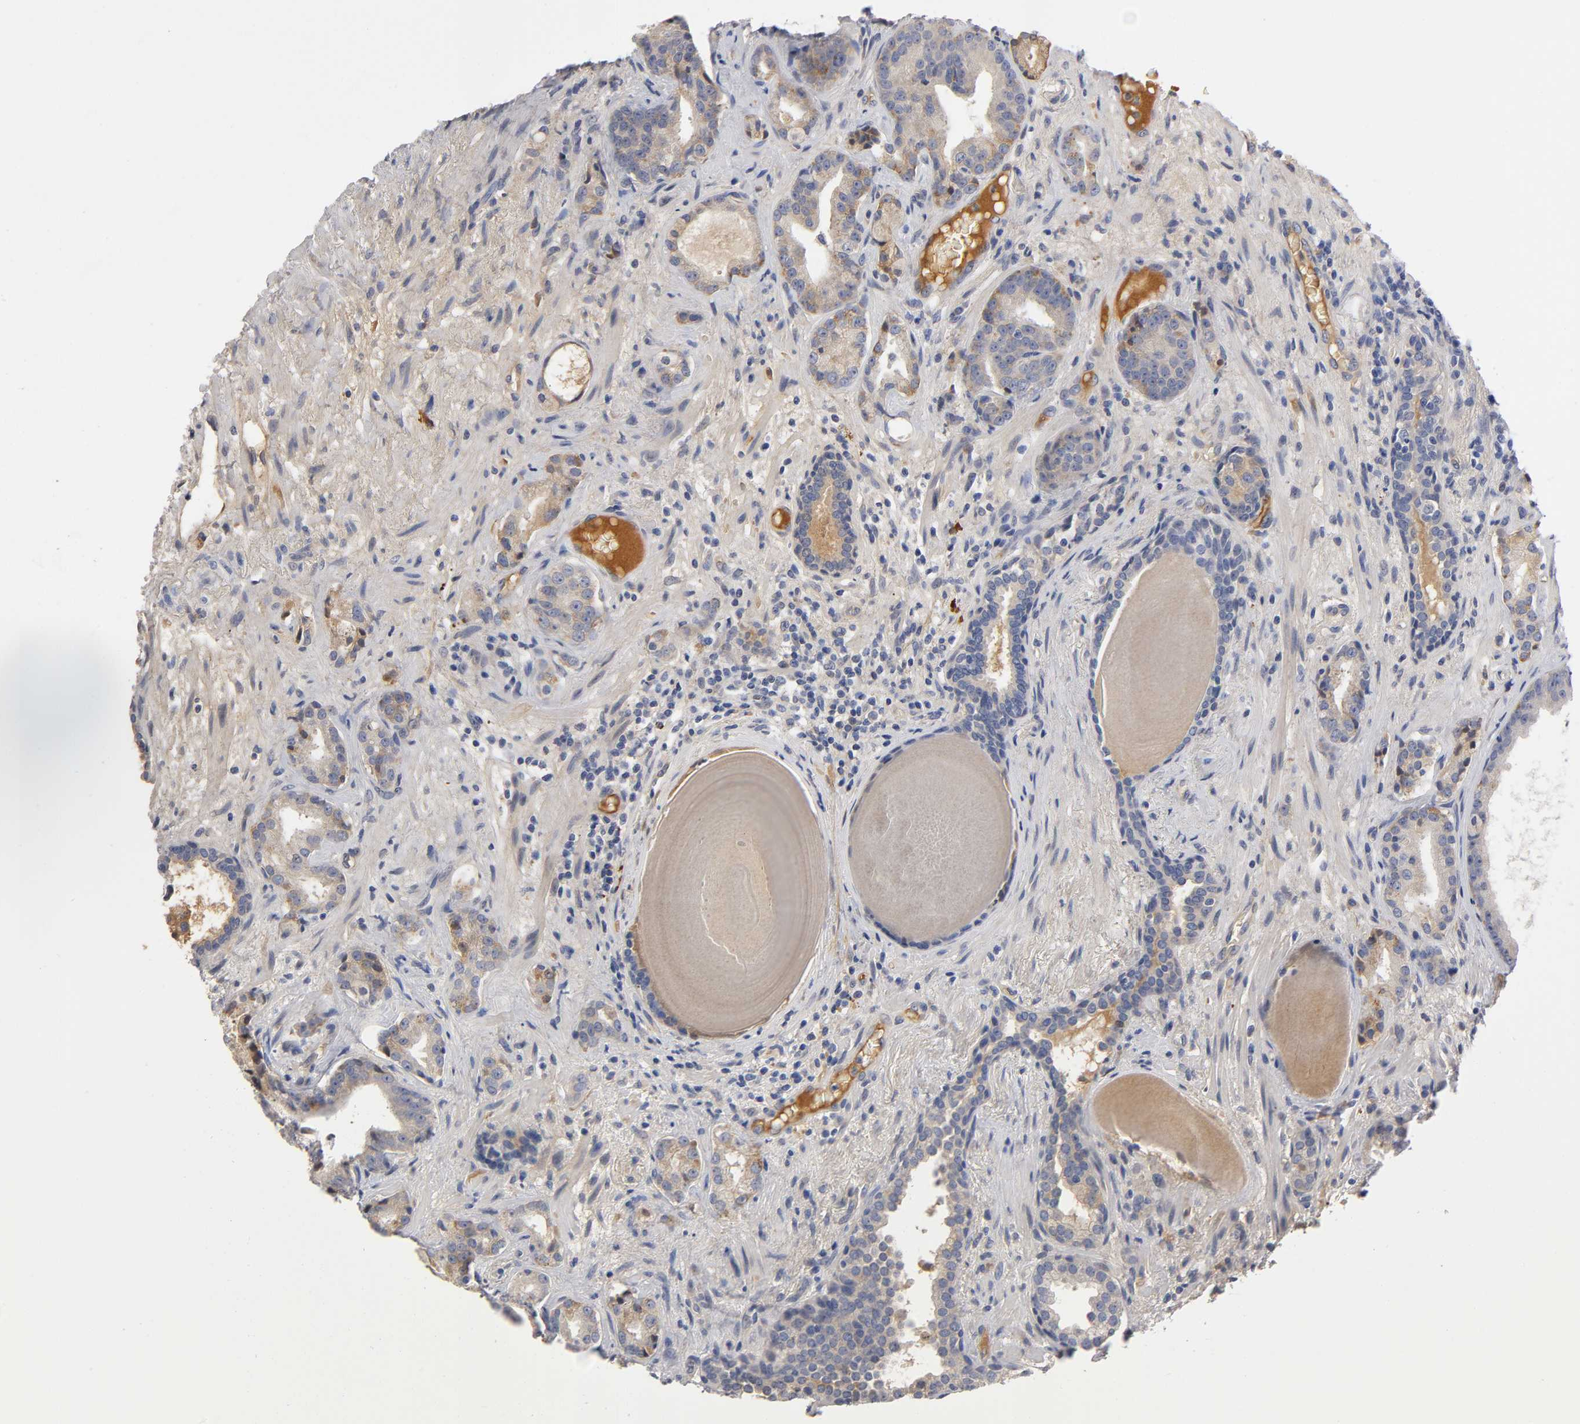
{"staining": {"intensity": "weak", "quantity": ">75%", "location": "cytoplasmic/membranous"}, "tissue": "prostate cancer", "cell_type": "Tumor cells", "image_type": "cancer", "snomed": [{"axis": "morphology", "description": "Adenocarcinoma, Low grade"}, {"axis": "topography", "description": "Prostate"}], "caption": "This photomicrograph demonstrates prostate low-grade adenocarcinoma stained with immunohistochemistry (IHC) to label a protein in brown. The cytoplasmic/membranous of tumor cells show weak positivity for the protein. Nuclei are counter-stained blue.", "gene": "NOVA1", "patient": {"sex": "male", "age": 63}}